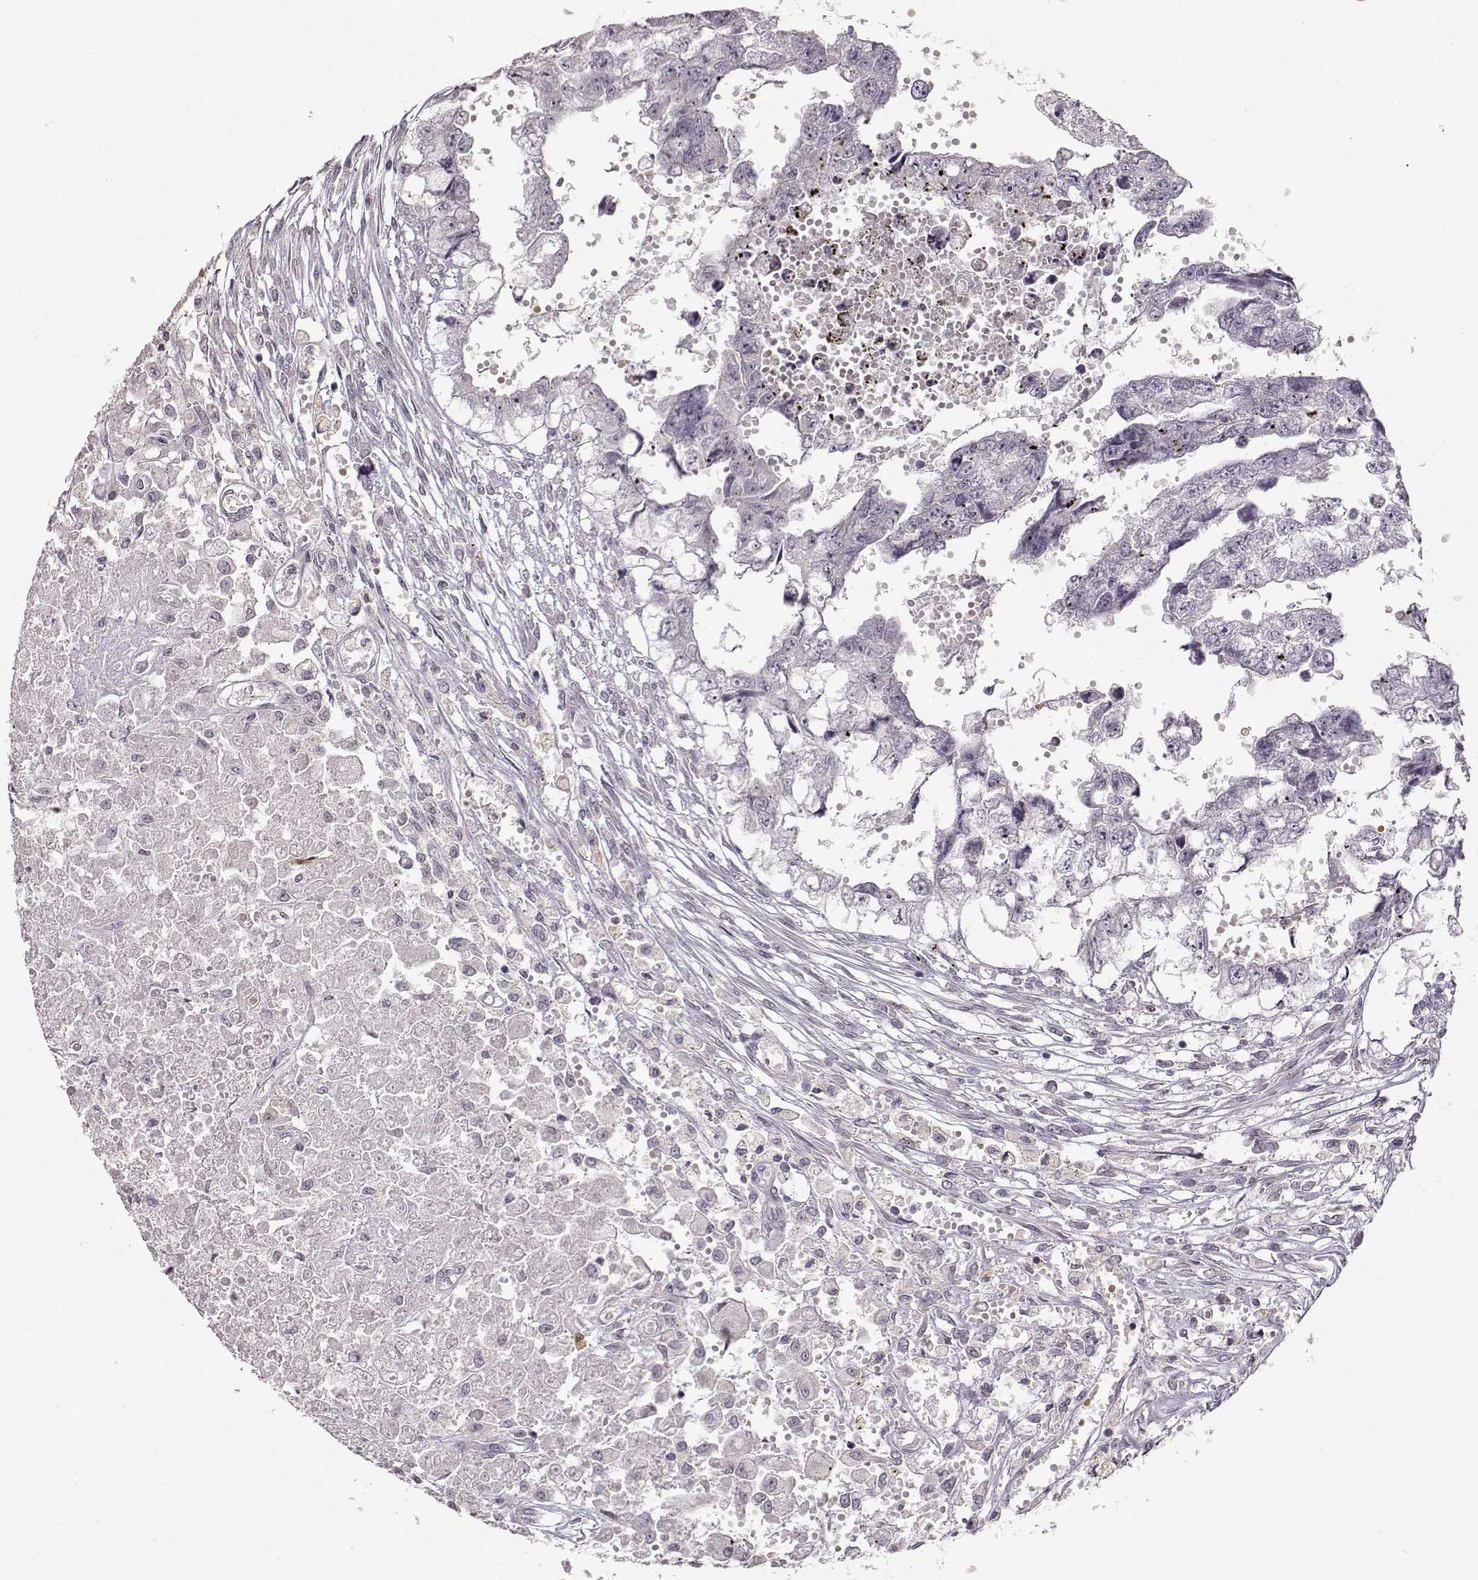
{"staining": {"intensity": "negative", "quantity": "none", "location": "none"}, "tissue": "testis cancer", "cell_type": "Tumor cells", "image_type": "cancer", "snomed": [{"axis": "morphology", "description": "Carcinoma, Embryonal, NOS"}, {"axis": "morphology", "description": "Teratoma, malignant, NOS"}, {"axis": "topography", "description": "Testis"}], "caption": "Immunohistochemistry (IHC) image of neoplastic tissue: testis cancer stained with DAB displays no significant protein expression in tumor cells.", "gene": "S100B", "patient": {"sex": "male", "age": 44}}